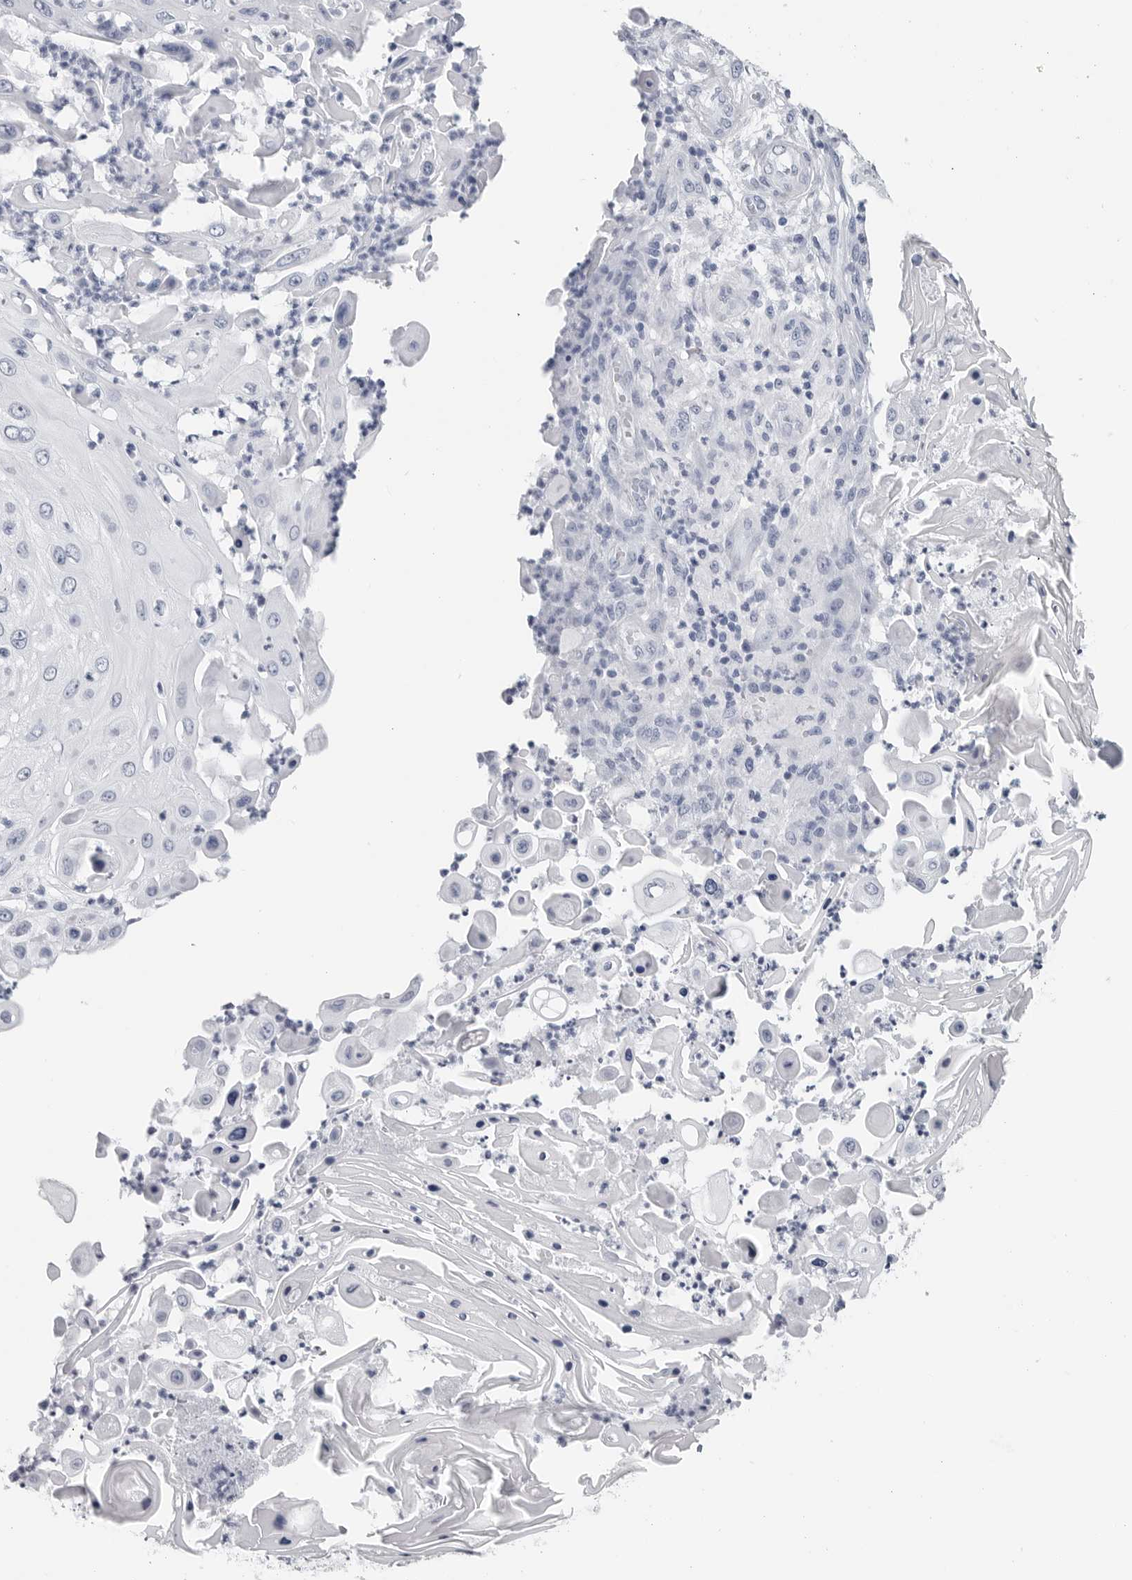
{"staining": {"intensity": "negative", "quantity": "none", "location": "none"}, "tissue": "skin cancer", "cell_type": "Tumor cells", "image_type": "cancer", "snomed": [{"axis": "morphology", "description": "Squamous cell carcinoma, NOS"}, {"axis": "topography", "description": "Skin"}], "caption": "Skin cancer stained for a protein using immunohistochemistry exhibits no expression tumor cells.", "gene": "CSH1", "patient": {"sex": "female", "age": 44}}